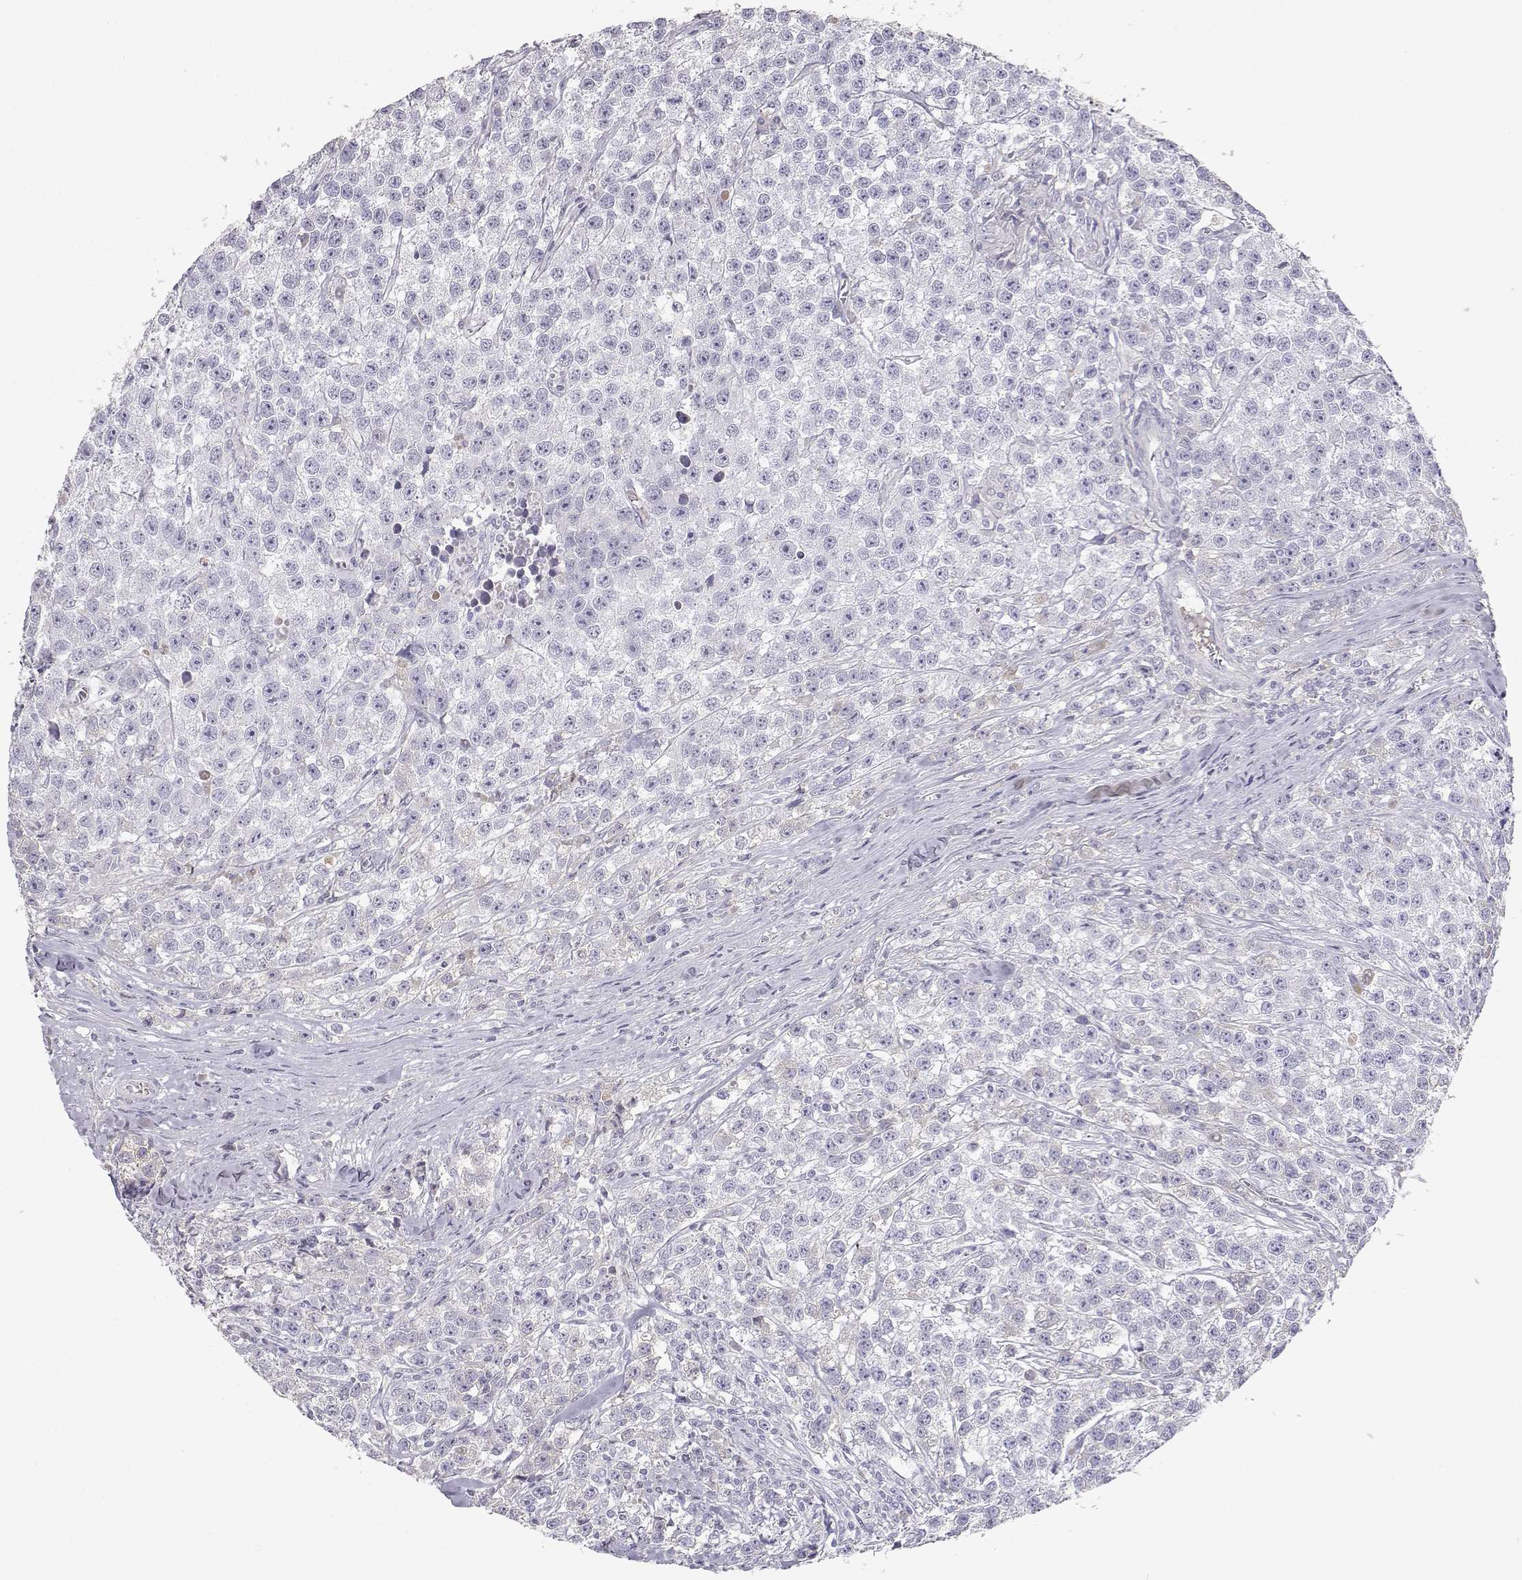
{"staining": {"intensity": "weak", "quantity": "<25%", "location": "cytoplasmic/membranous"}, "tissue": "testis cancer", "cell_type": "Tumor cells", "image_type": "cancer", "snomed": [{"axis": "morphology", "description": "Seminoma, NOS"}, {"axis": "topography", "description": "Testis"}], "caption": "This is an immunohistochemistry photomicrograph of testis cancer. There is no expression in tumor cells.", "gene": "SLCO6A1", "patient": {"sex": "male", "age": 59}}